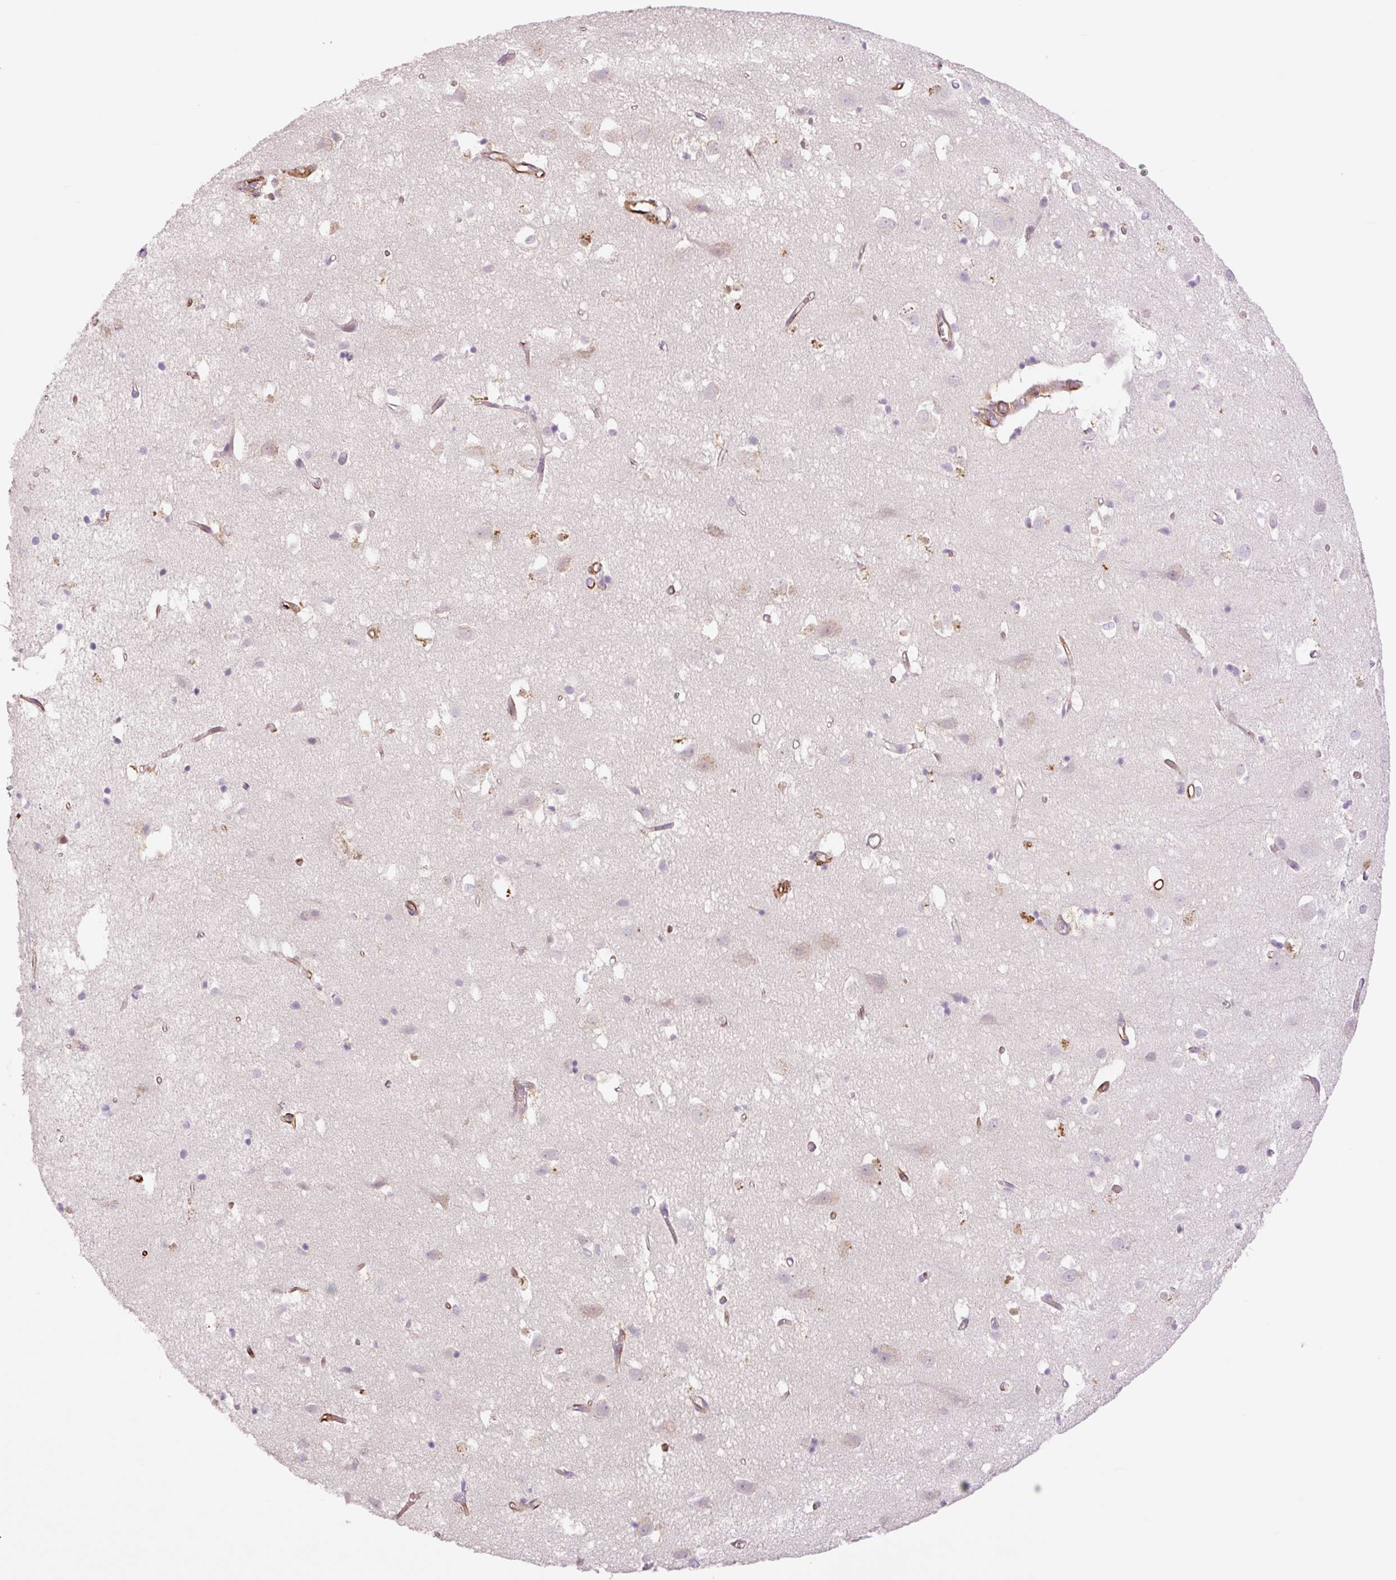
{"staining": {"intensity": "moderate", "quantity": "25%-75%", "location": "cytoplasmic/membranous"}, "tissue": "cerebral cortex", "cell_type": "Endothelial cells", "image_type": "normal", "snomed": [{"axis": "morphology", "description": "Normal tissue, NOS"}, {"axis": "topography", "description": "Cerebral cortex"}], "caption": "The image shows immunohistochemical staining of unremarkable cerebral cortex. There is moderate cytoplasmic/membranous staining is identified in approximately 25%-75% of endothelial cells. Nuclei are stained in blue.", "gene": "ZFYVE21", "patient": {"sex": "male", "age": 70}}